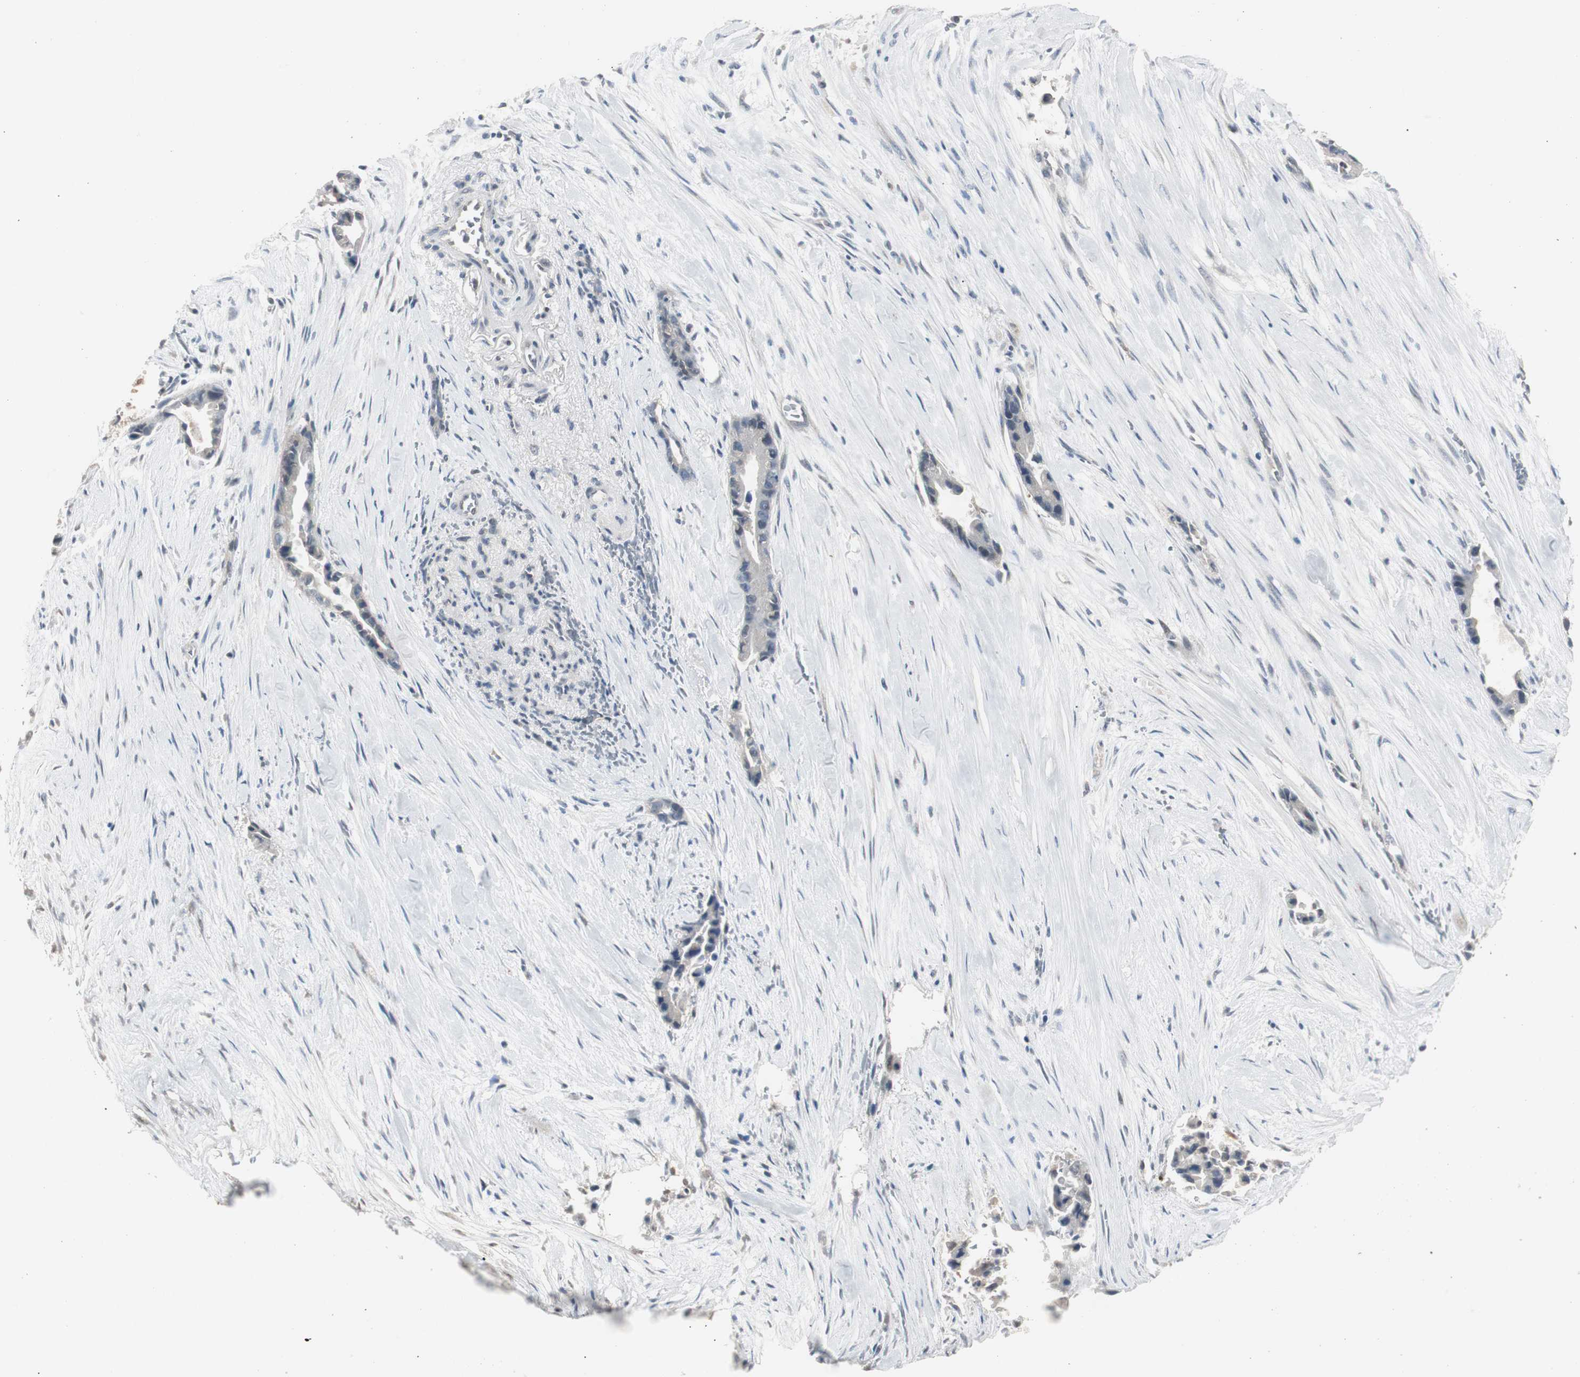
{"staining": {"intensity": "weak", "quantity": ">75%", "location": "cytoplasmic/membranous"}, "tissue": "liver cancer", "cell_type": "Tumor cells", "image_type": "cancer", "snomed": [{"axis": "morphology", "description": "Cholangiocarcinoma"}, {"axis": "topography", "description": "Liver"}], "caption": "A brown stain shows weak cytoplasmic/membranous positivity of a protein in human cholangiocarcinoma (liver) tumor cells. (brown staining indicates protein expression, while blue staining denotes nuclei).", "gene": "ZMPSTE24", "patient": {"sex": "female", "age": 55}}